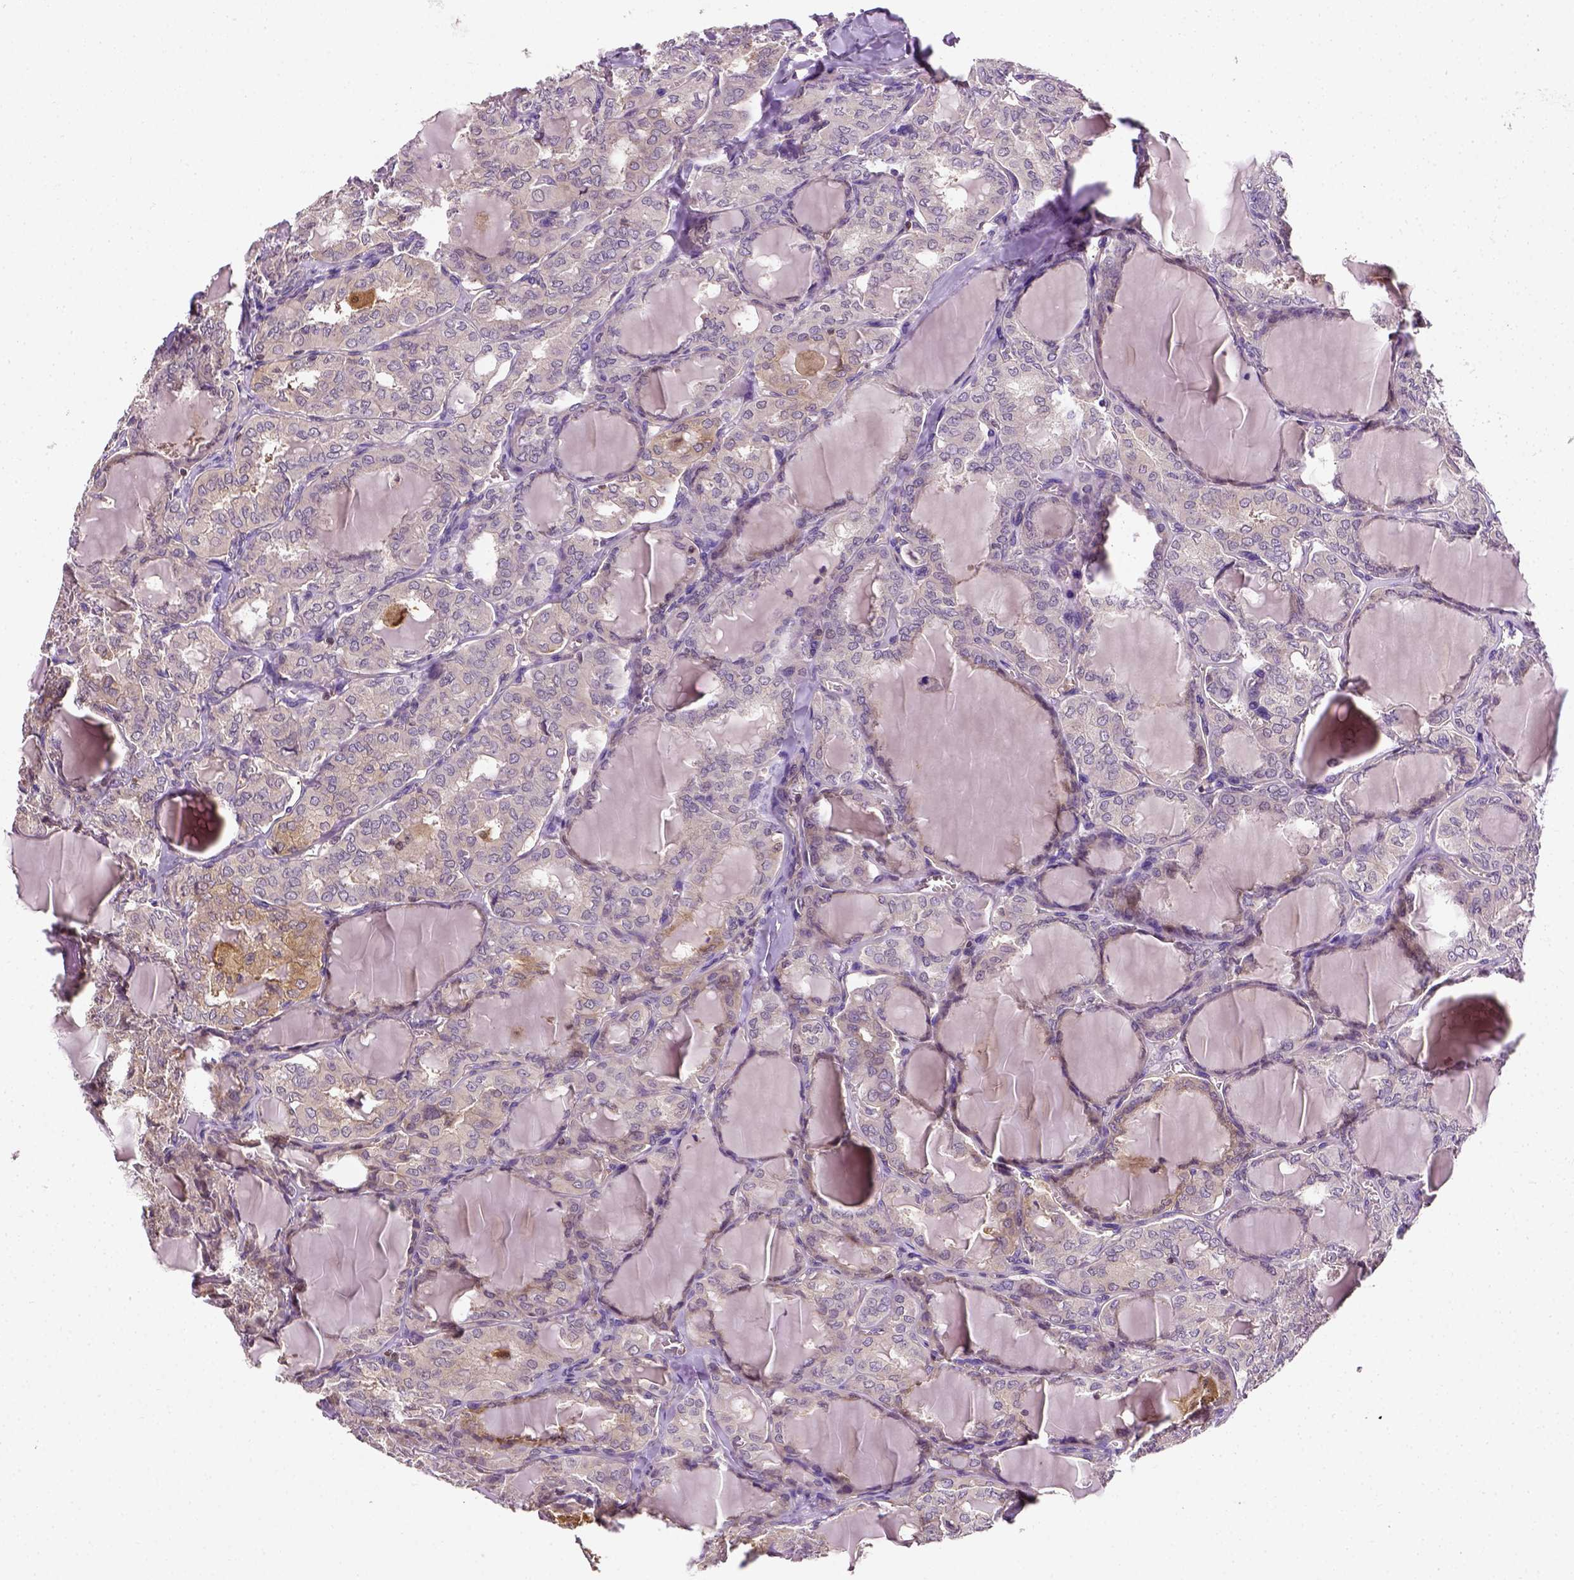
{"staining": {"intensity": "negative", "quantity": "none", "location": "none"}, "tissue": "thyroid cancer", "cell_type": "Tumor cells", "image_type": "cancer", "snomed": [{"axis": "morphology", "description": "Papillary adenocarcinoma, NOS"}, {"axis": "topography", "description": "Thyroid gland"}], "caption": "Papillary adenocarcinoma (thyroid) stained for a protein using immunohistochemistry reveals no positivity tumor cells.", "gene": "MATK", "patient": {"sex": "male", "age": 20}}